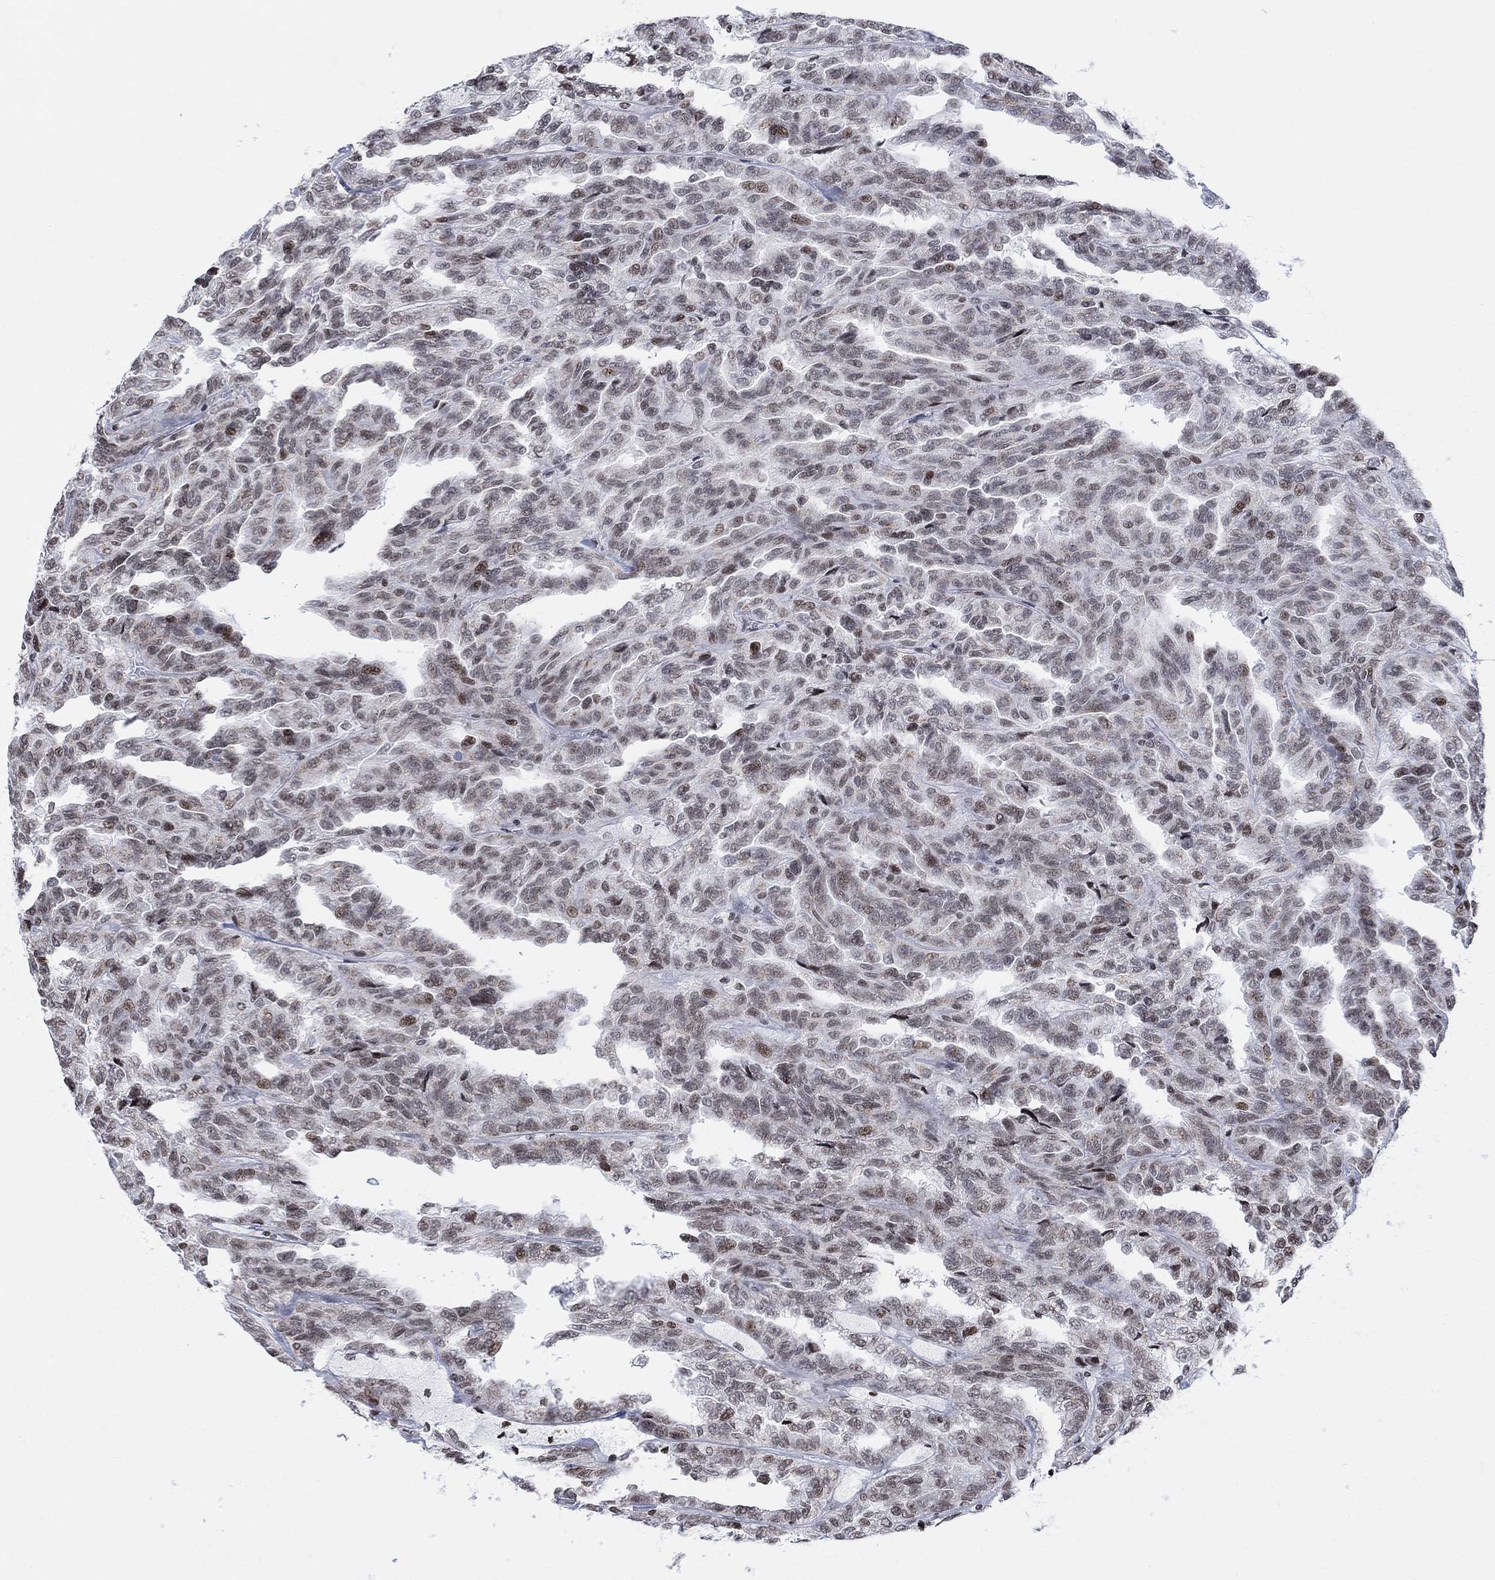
{"staining": {"intensity": "moderate", "quantity": "<25%", "location": "nuclear"}, "tissue": "renal cancer", "cell_type": "Tumor cells", "image_type": "cancer", "snomed": [{"axis": "morphology", "description": "Adenocarcinoma, NOS"}, {"axis": "topography", "description": "Kidney"}], "caption": "Tumor cells display low levels of moderate nuclear staining in about <25% of cells in human adenocarcinoma (renal).", "gene": "ABHD14A", "patient": {"sex": "male", "age": 79}}